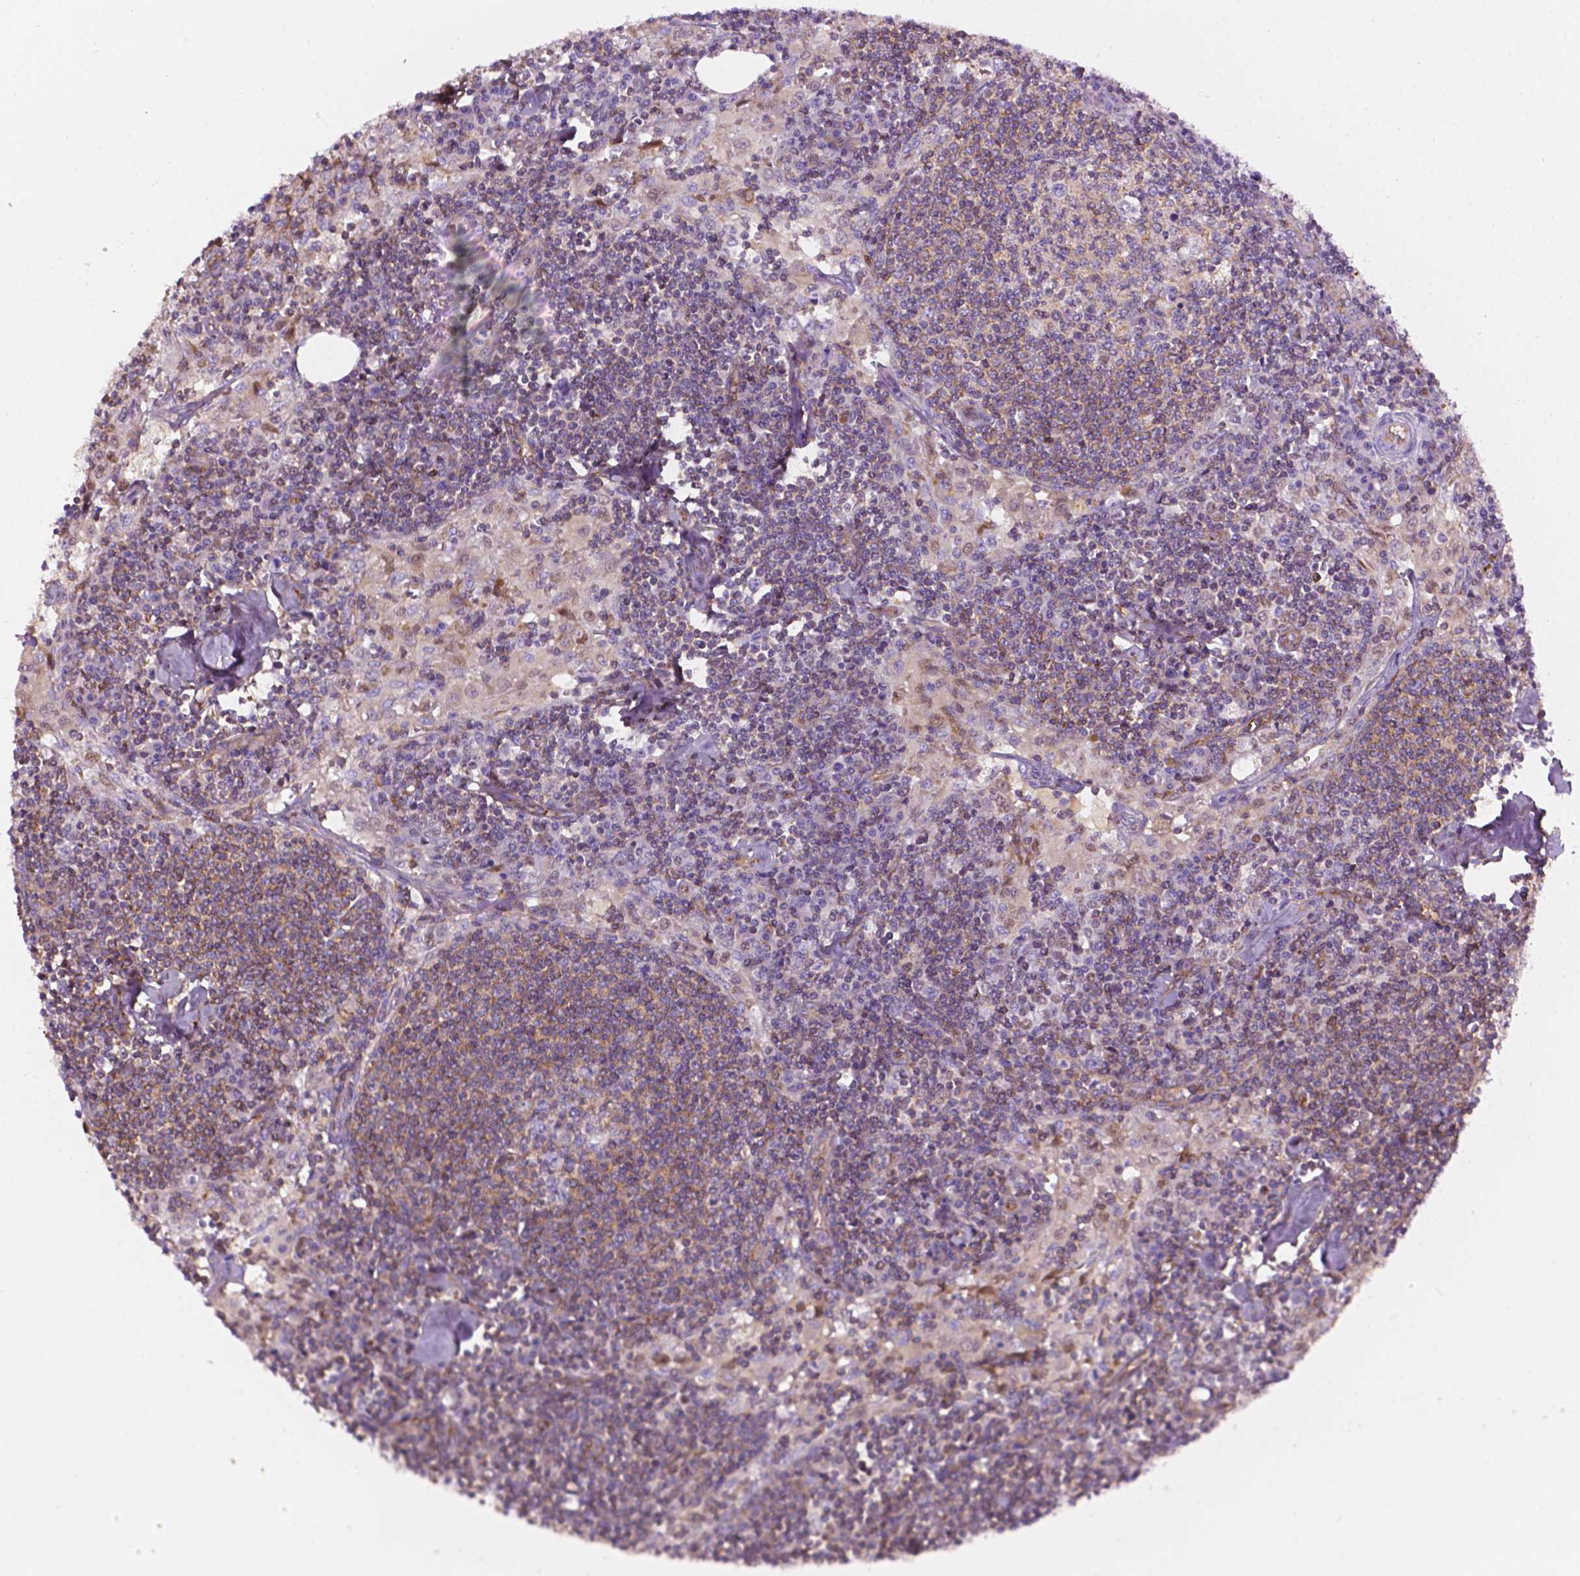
{"staining": {"intensity": "moderate", "quantity": "<25%", "location": "nuclear"}, "tissue": "lymph node", "cell_type": "Germinal center cells", "image_type": "normal", "snomed": [{"axis": "morphology", "description": "Normal tissue, NOS"}, {"axis": "topography", "description": "Lymph node"}], "caption": "Lymph node stained with immunohistochemistry (IHC) displays moderate nuclear staining in about <25% of germinal center cells.", "gene": "DCN", "patient": {"sex": "male", "age": 55}}